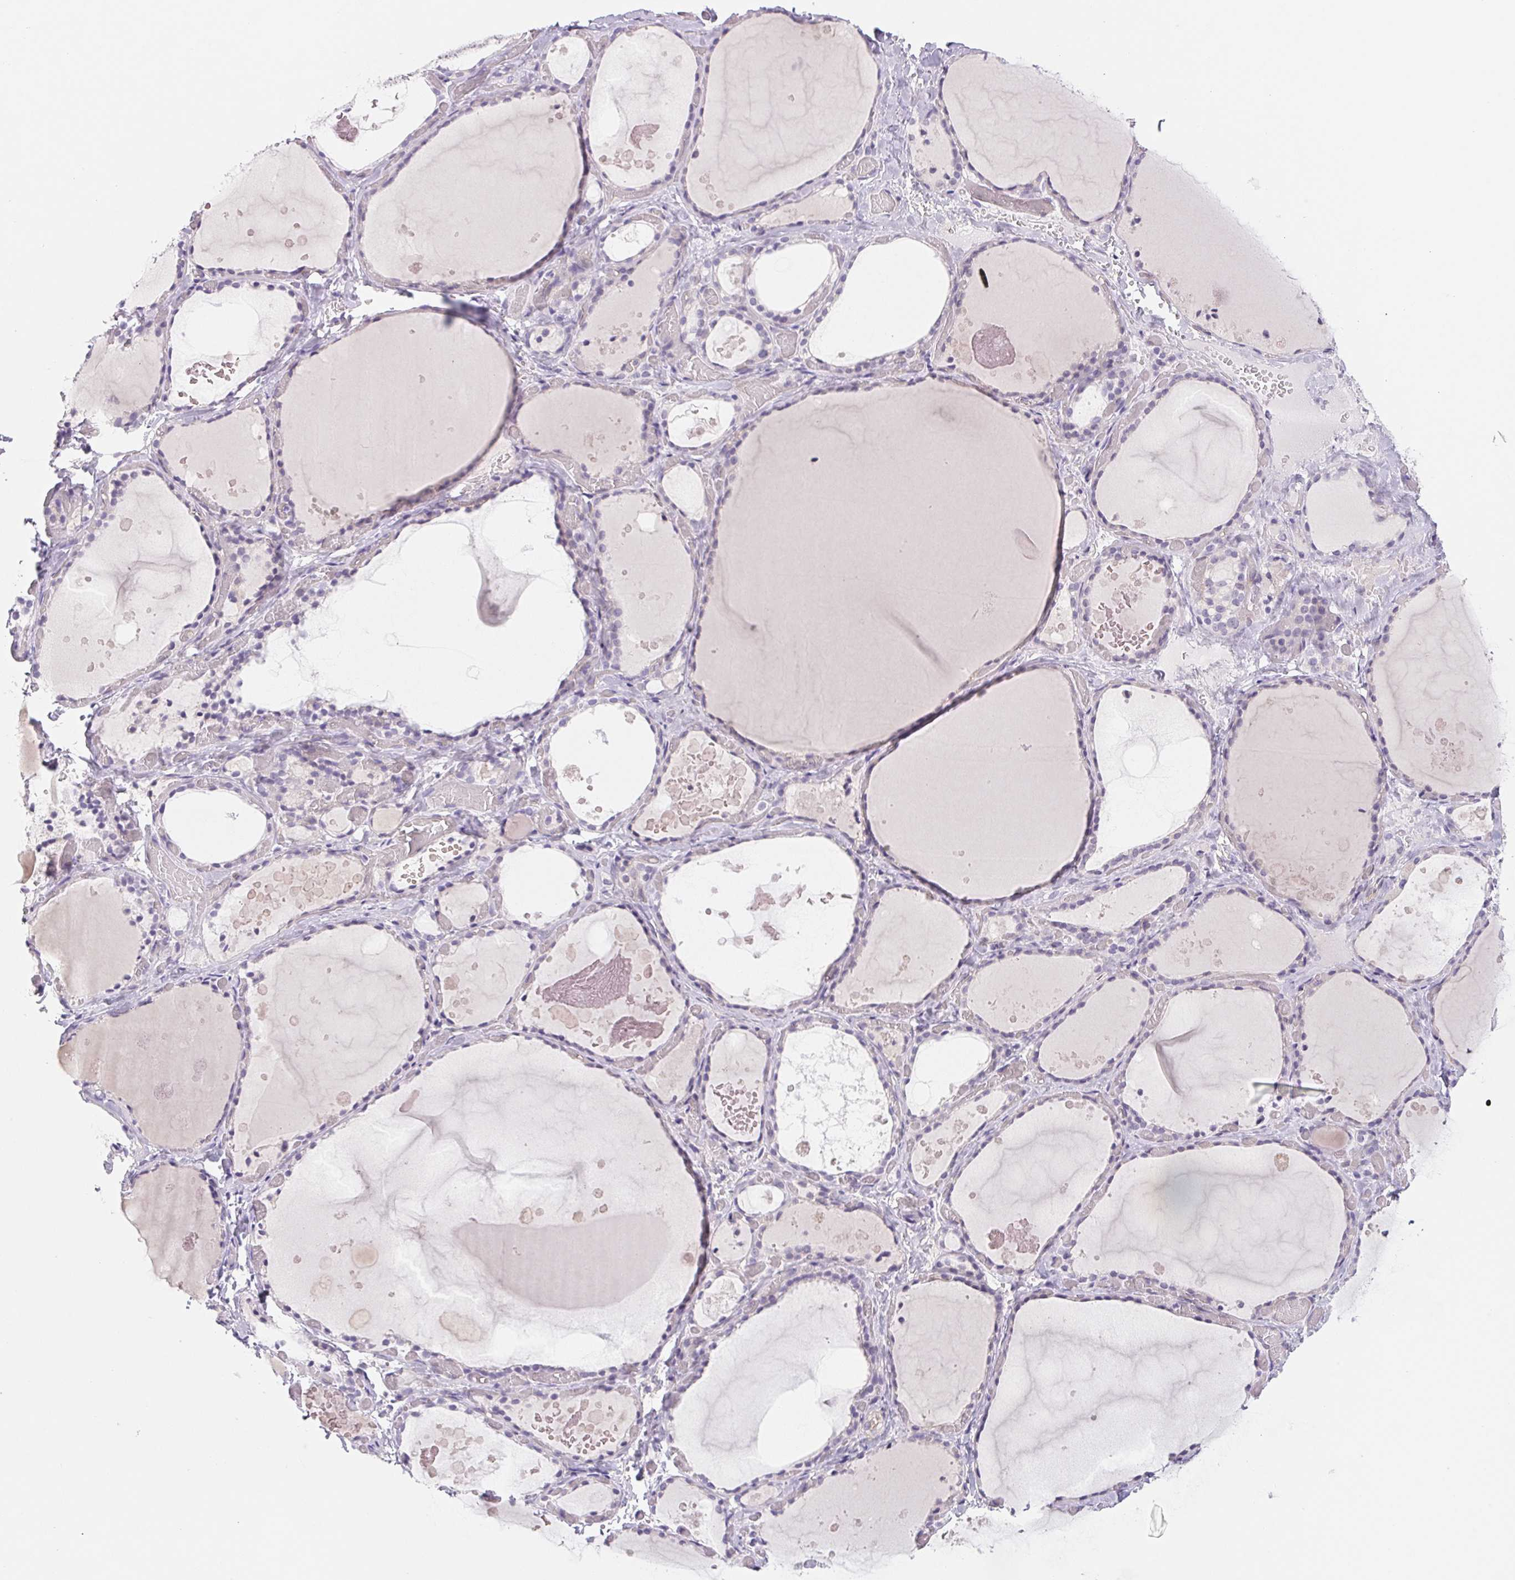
{"staining": {"intensity": "negative", "quantity": "none", "location": "none"}, "tissue": "thyroid gland", "cell_type": "Glandular cells", "image_type": "normal", "snomed": [{"axis": "morphology", "description": "Normal tissue, NOS"}, {"axis": "topography", "description": "Thyroid gland"}], "caption": "This is an IHC image of normal thyroid gland. There is no staining in glandular cells.", "gene": "CTNND2", "patient": {"sex": "female", "age": 56}}